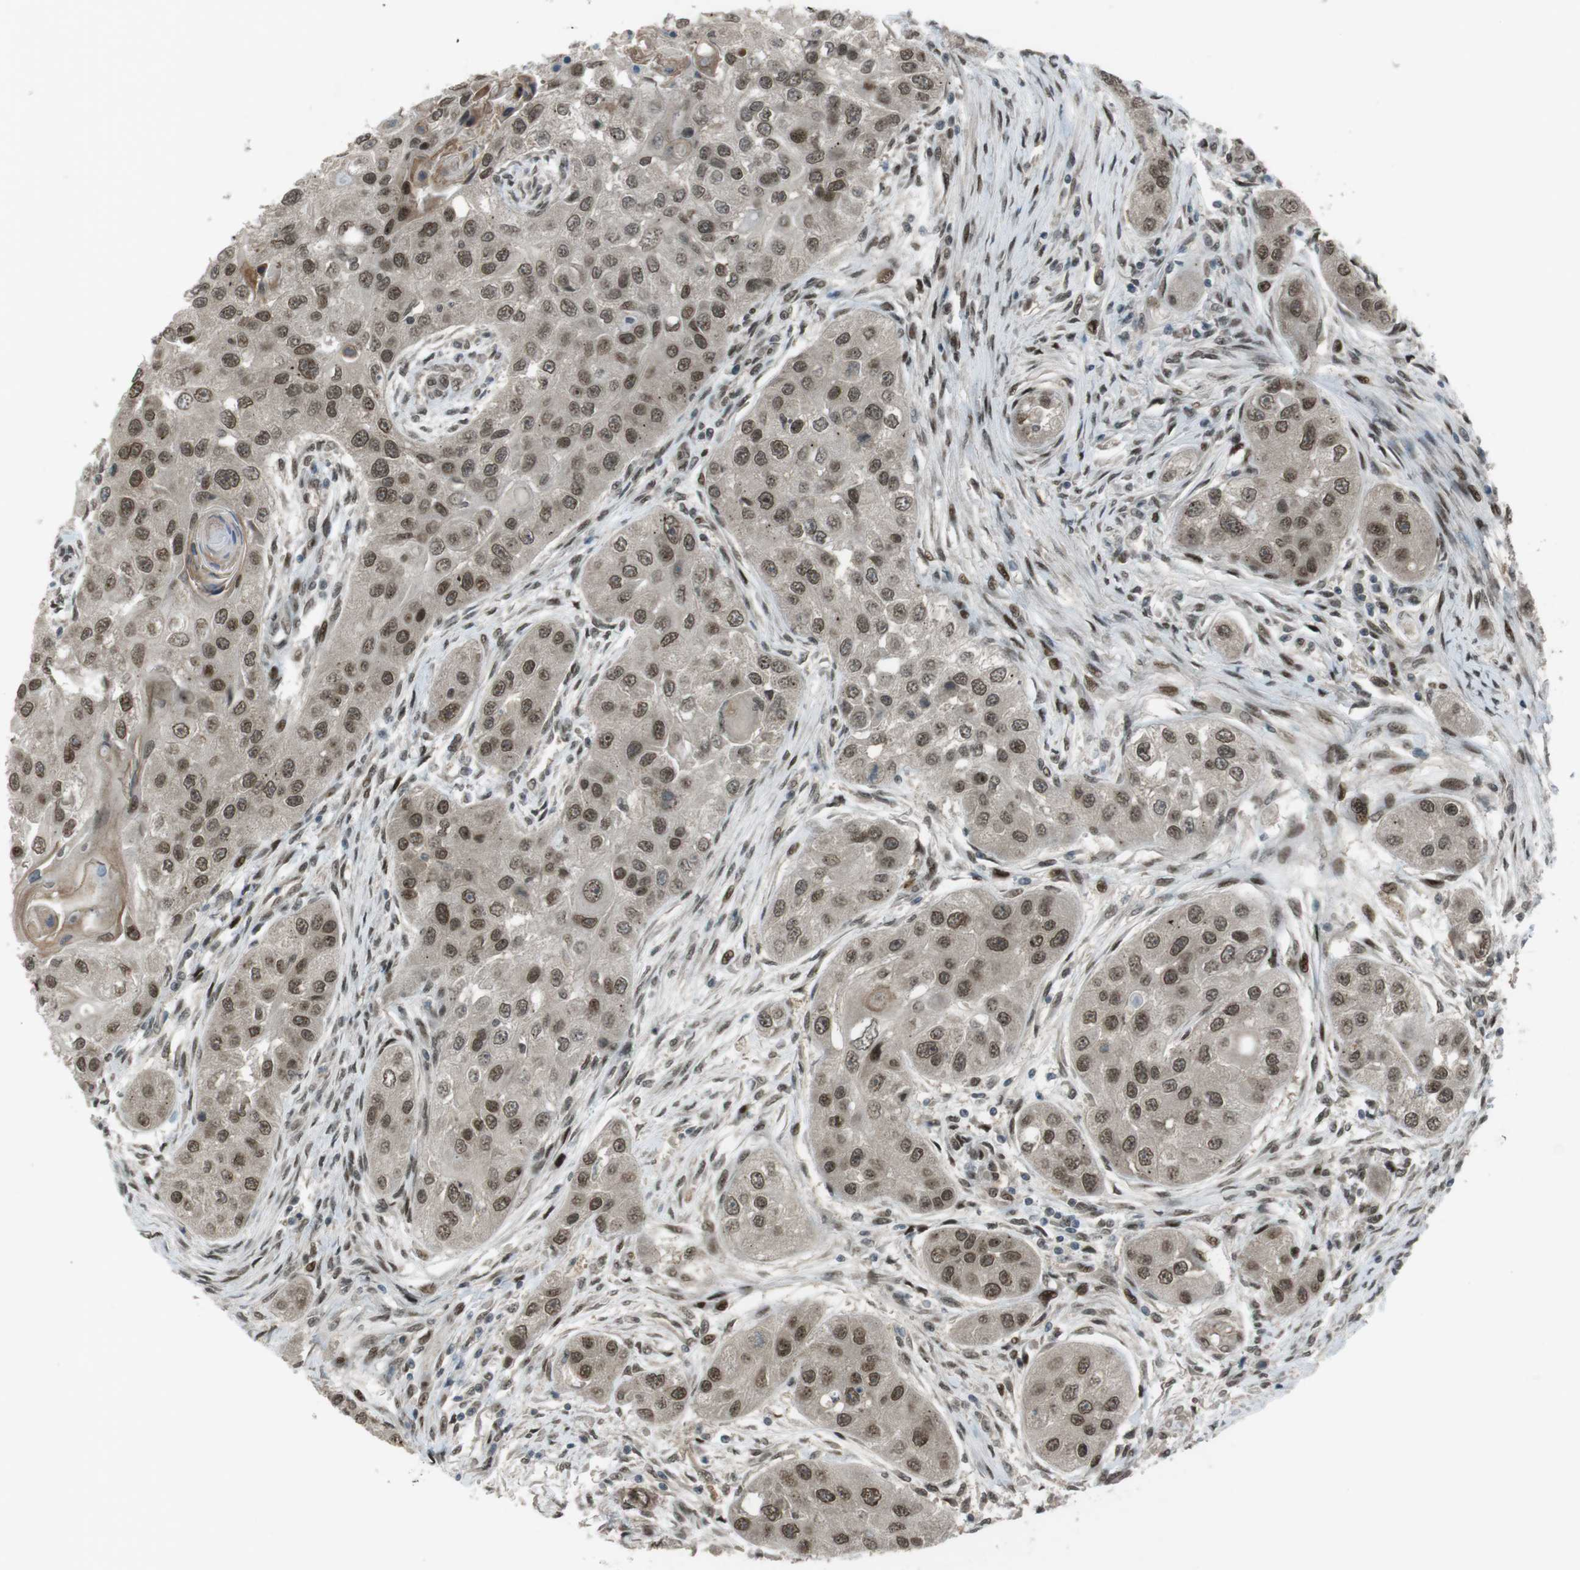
{"staining": {"intensity": "moderate", "quantity": ">75%", "location": "nuclear"}, "tissue": "head and neck cancer", "cell_type": "Tumor cells", "image_type": "cancer", "snomed": [{"axis": "morphology", "description": "Normal tissue, NOS"}, {"axis": "morphology", "description": "Squamous cell carcinoma, NOS"}, {"axis": "topography", "description": "Skeletal muscle"}, {"axis": "topography", "description": "Head-Neck"}], "caption": "Head and neck squamous cell carcinoma tissue shows moderate nuclear expression in about >75% of tumor cells, visualized by immunohistochemistry.", "gene": "SLITRK5", "patient": {"sex": "male", "age": 51}}